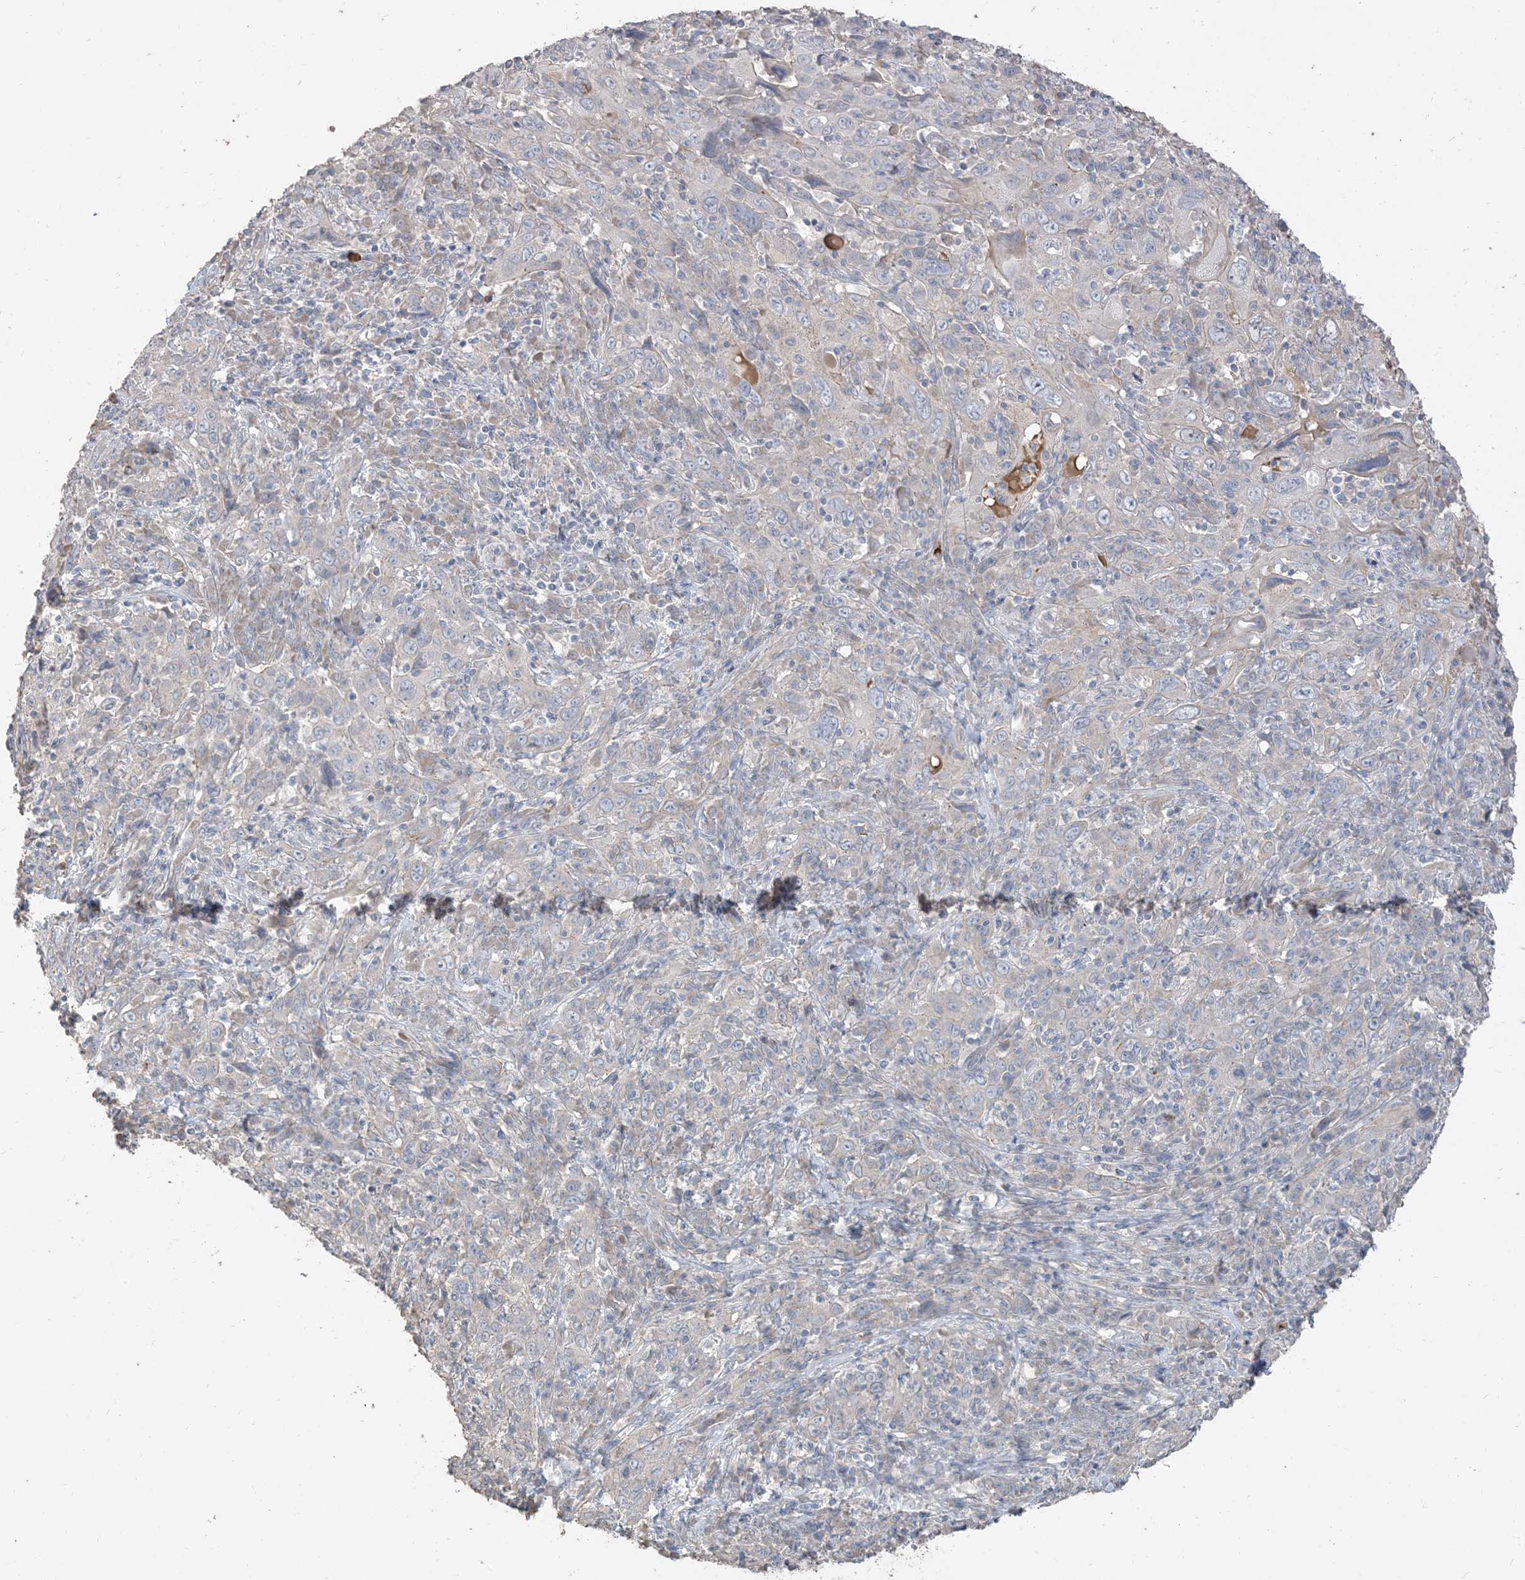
{"staining": {"intensity": "negative", "quantity": "none", "location": "none"}, "tissue": "cervical cancer", "cell_type": "Tumor cells", "image_type": "cancer", "snomed": [{"axis": "morphology", "description": "Squamous cell carcinoma, NOS"}, {"axis": "topography", "description": "Cervix"}], "caption": "A histopathology image of cervical cancer (squamous cell carcinoma) stained for a protein reveals no brown staining in tumor cells.", "gene": "RNF175", "patient": {"sex": "female", "age": 46}}